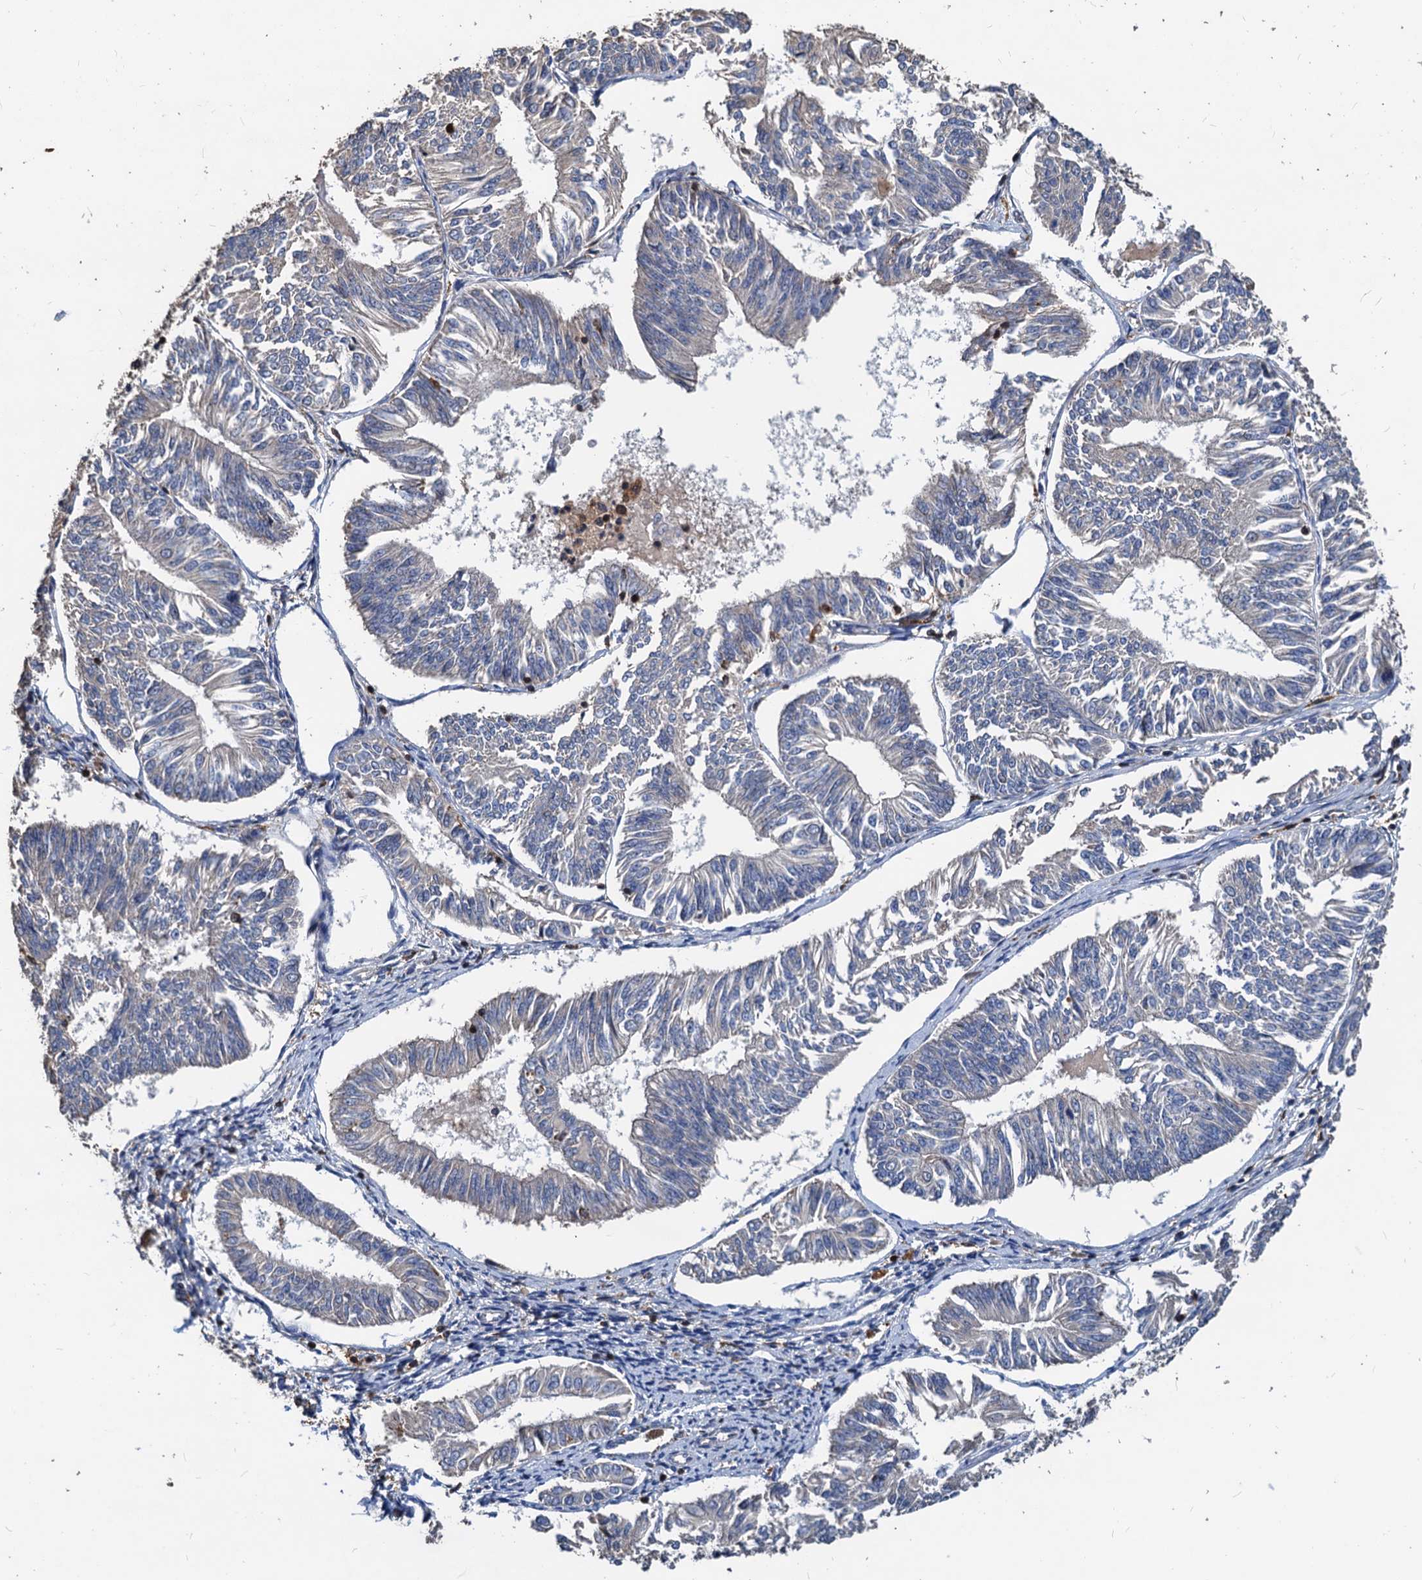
{"staining": {"intensity": "negative", "quantity": "none", "location": "none"}, "tissue": "endometrial cancer", "cell_type": "Tumor cells", "image_type": "cancer", "snomed": [{"axis": "morphology", "description": "Adenocarcinoma, NOS"}, {"axis": "topography", "description": "Endometrium"}], "caption": "A photomicrograph of human adenocarcinoma (endometrial) is negative for staining in tumor cells.", "gene": "LCP2", "patient": {"sex": "female", "age": 58}}